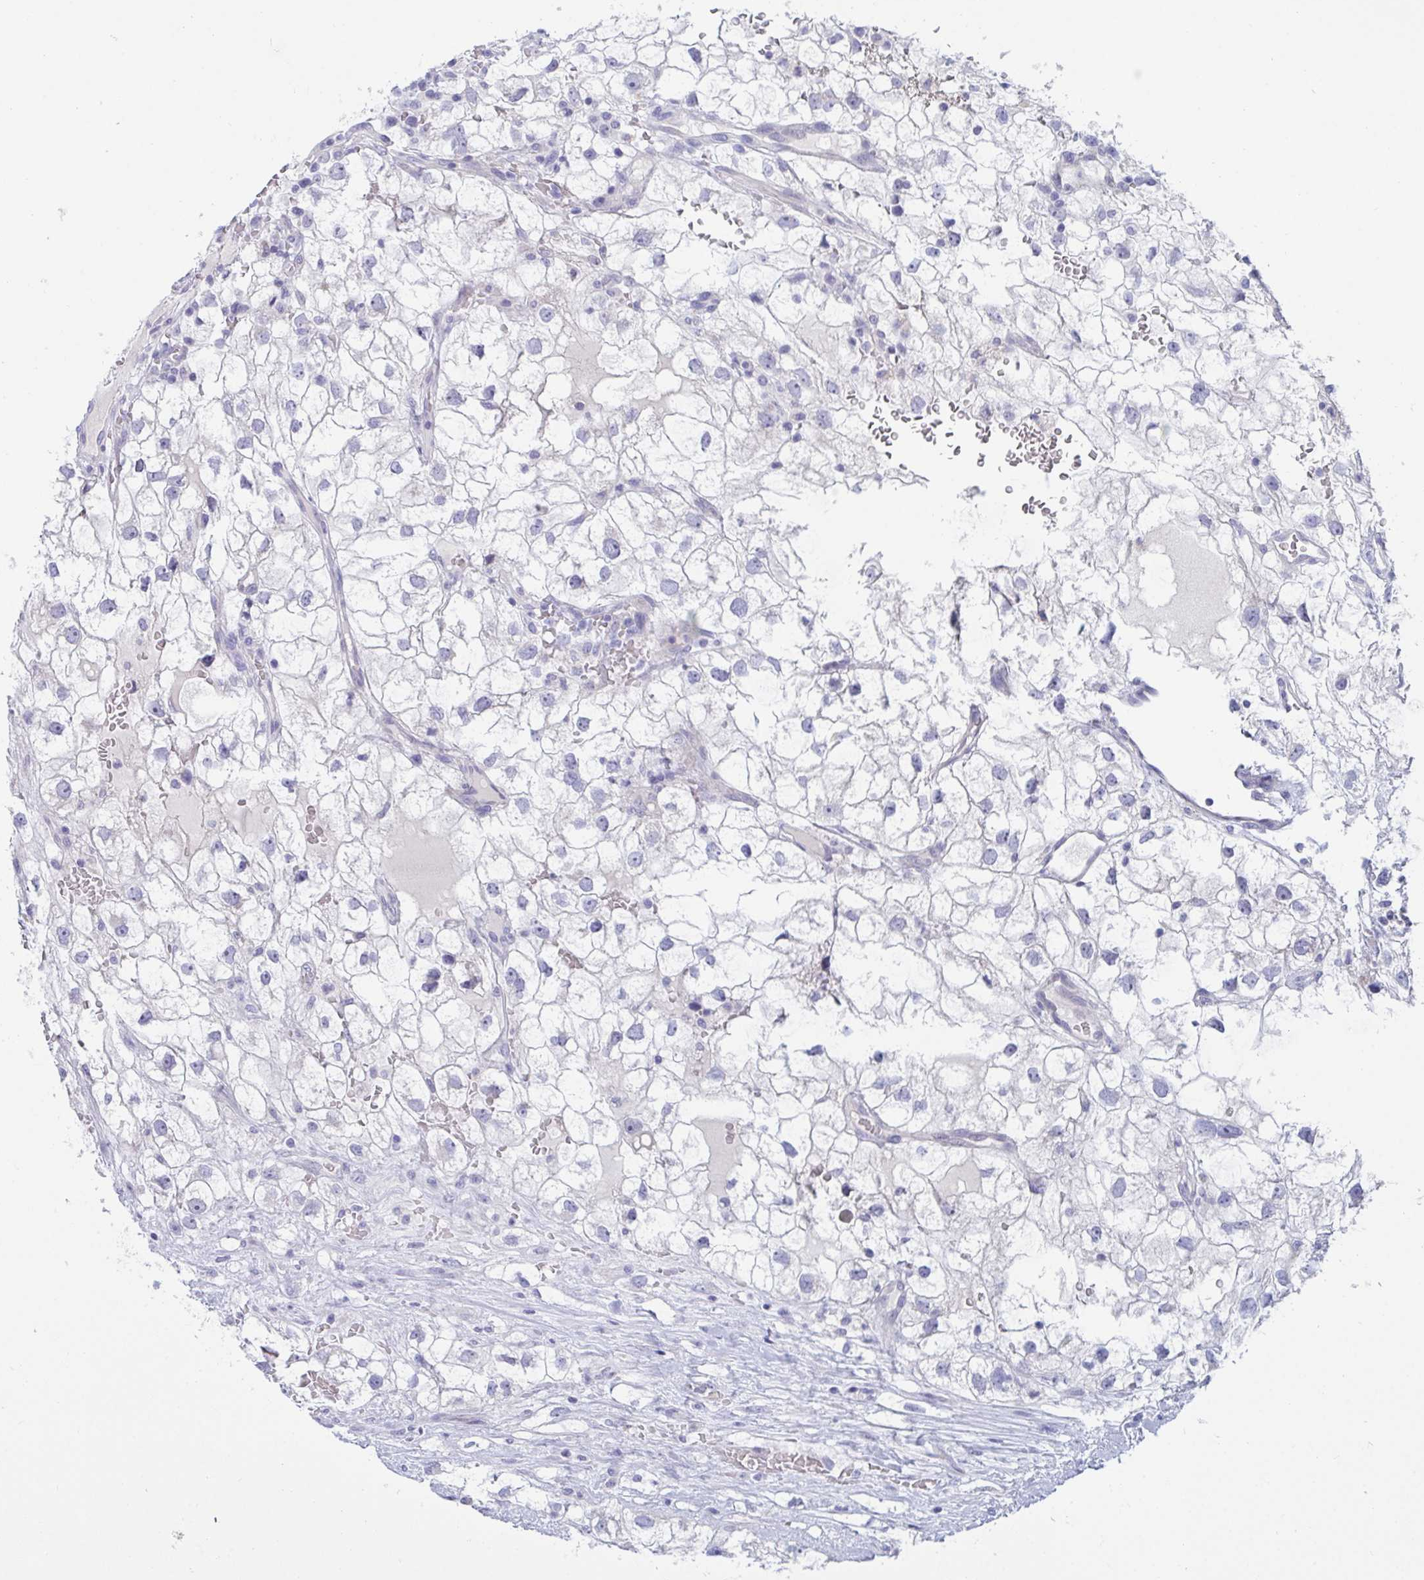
{"staining": {"intensity": "negative", "quantity": "none", "location": "none"}, "tissue": "renal cancer", "cell_type": "Tumor cells", "image_type": "cancer", "snomed": [{"axis": "morphology", "description": "Adenocarcinoma, NOS"}, {"axis": "topography", "description": "Kidney"}], "caption": "There is no significant expression in tumor cells of renal adenocarcinoma.", "gene": "TAS2R38", "patient": {"sex": "male", "age": 59}}